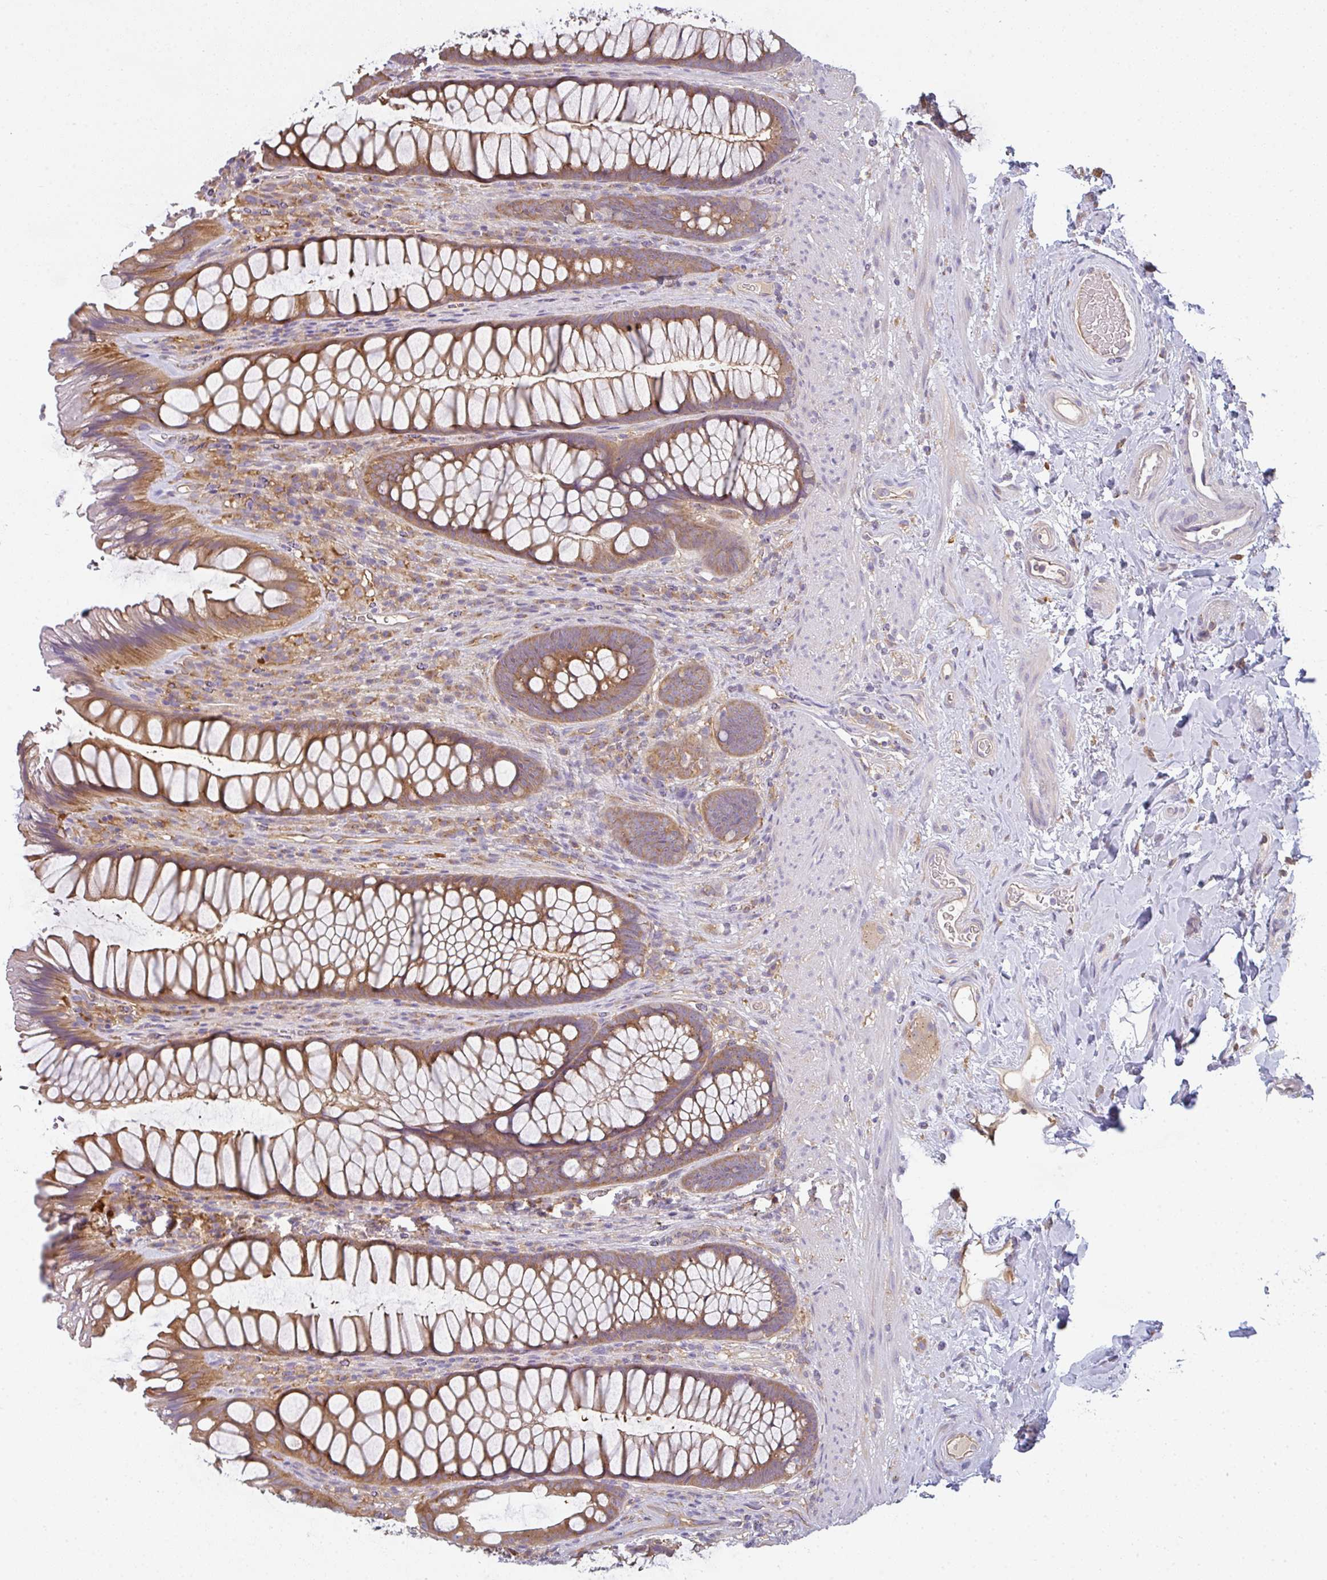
{"staining": {"intensity": "moderate", "quantity": "25%-75%", "location": "cytoplasmic/membranous"}, "tissue": "rectum", "cell_type": "Glandular cells", "image_type": "normal", "snomed": [{"axis": "morphology", "description": "Normal tissue, NOS"}, {"axis": "topography", "description": "Rectum"}], "caption": "About 25%-75% of glandular cells in unremarkable human rectum show moderate cytoplasmic/membranous protein staining as visualized by brown immunohistochemical staining.", "gene": "SNX5", "patient": {"sex": "male", "age": 53}}